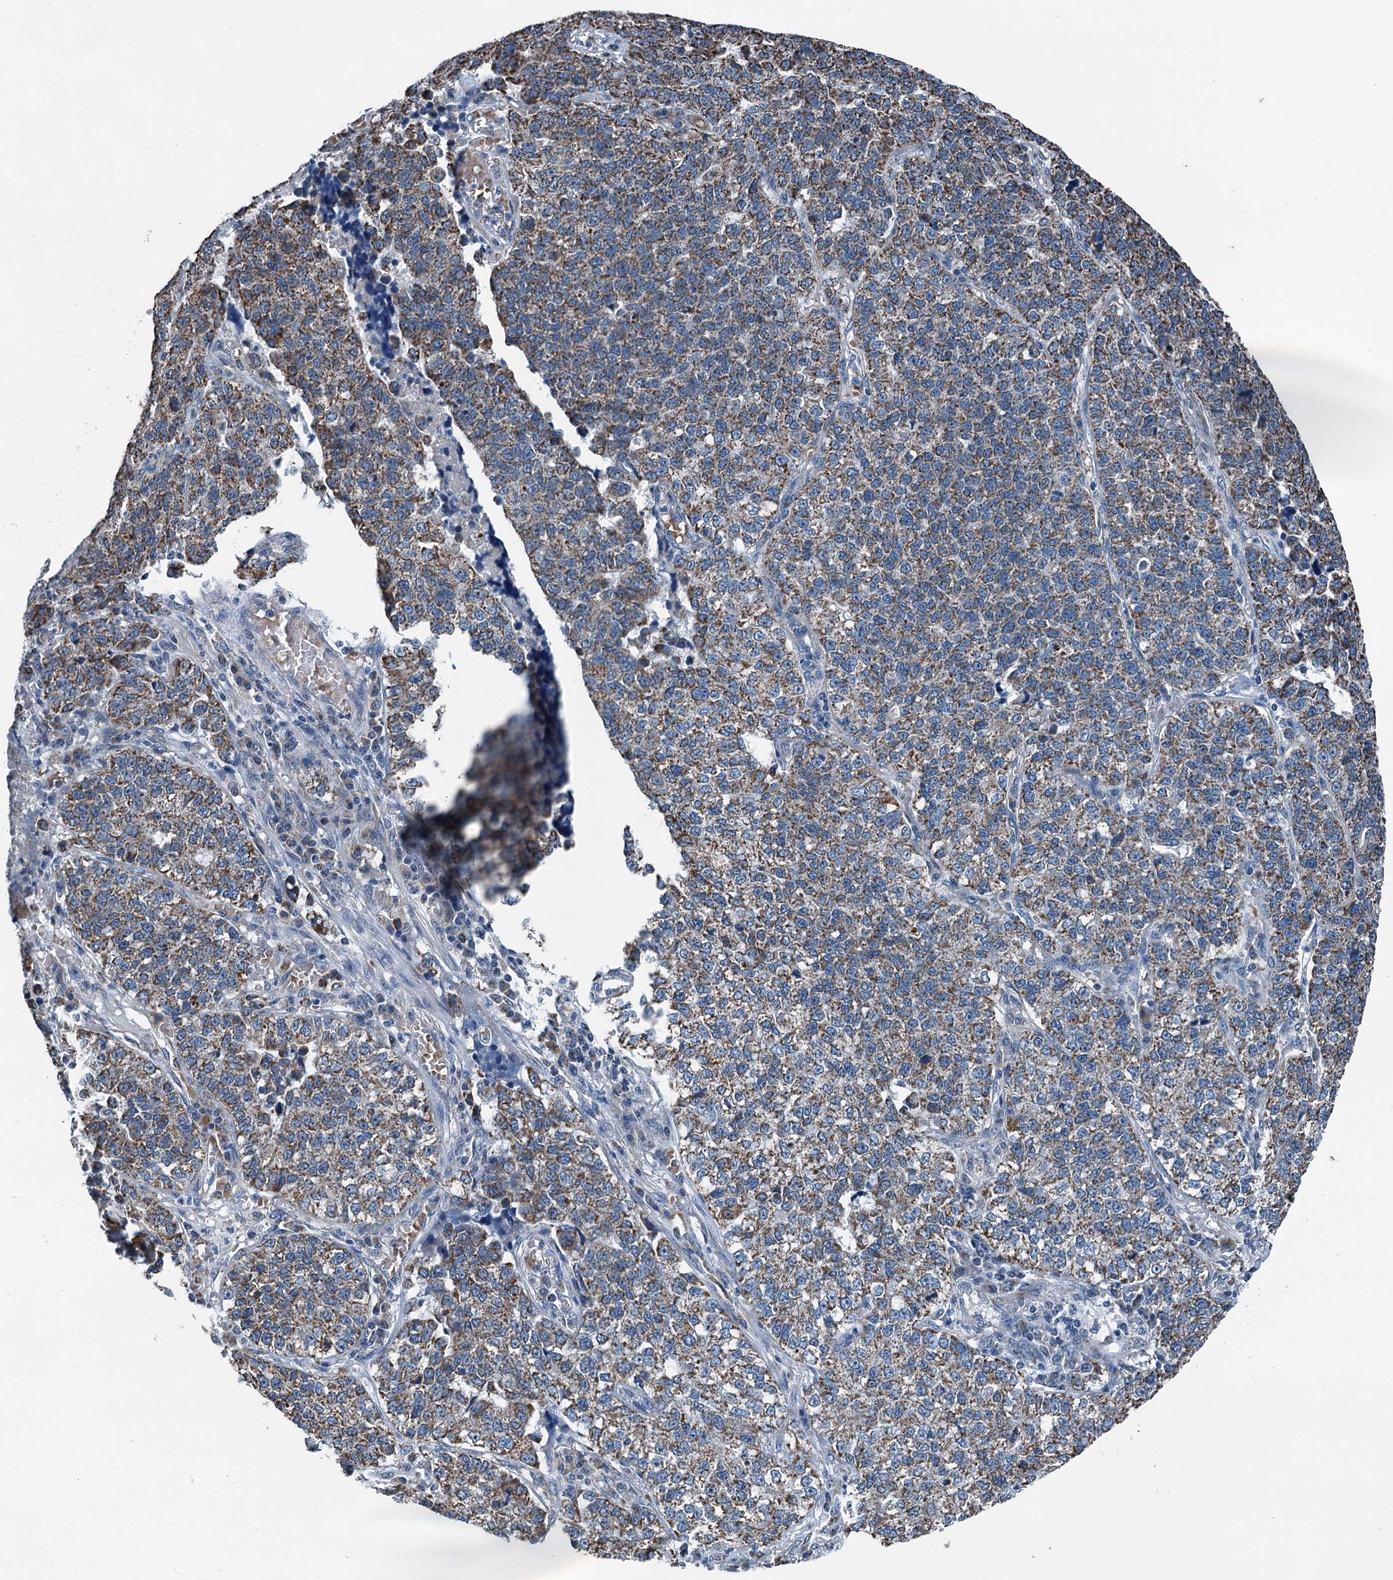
{"staining": {"intensity": "moderate", "quantity": ">75%", "location": "cytoplasmic/membranous"}, "tissue": "lung cancer", "cell_type": "Tumor cells", "image_type": "cancer", "snomed": [{"axis": "morphology", "description": "Adenocarcinoma, NOS"}, {"axis": "topography", "description": "Lung"}], "caption": "This micrograph shows IHC staining of human lung adenocarcinoma, with medium moderate cytoplasmic/membranous positivity in approximately >75% of tumor cells.", "gene": "TRPT1", "patient": {"sex": "male", "age": 49}}